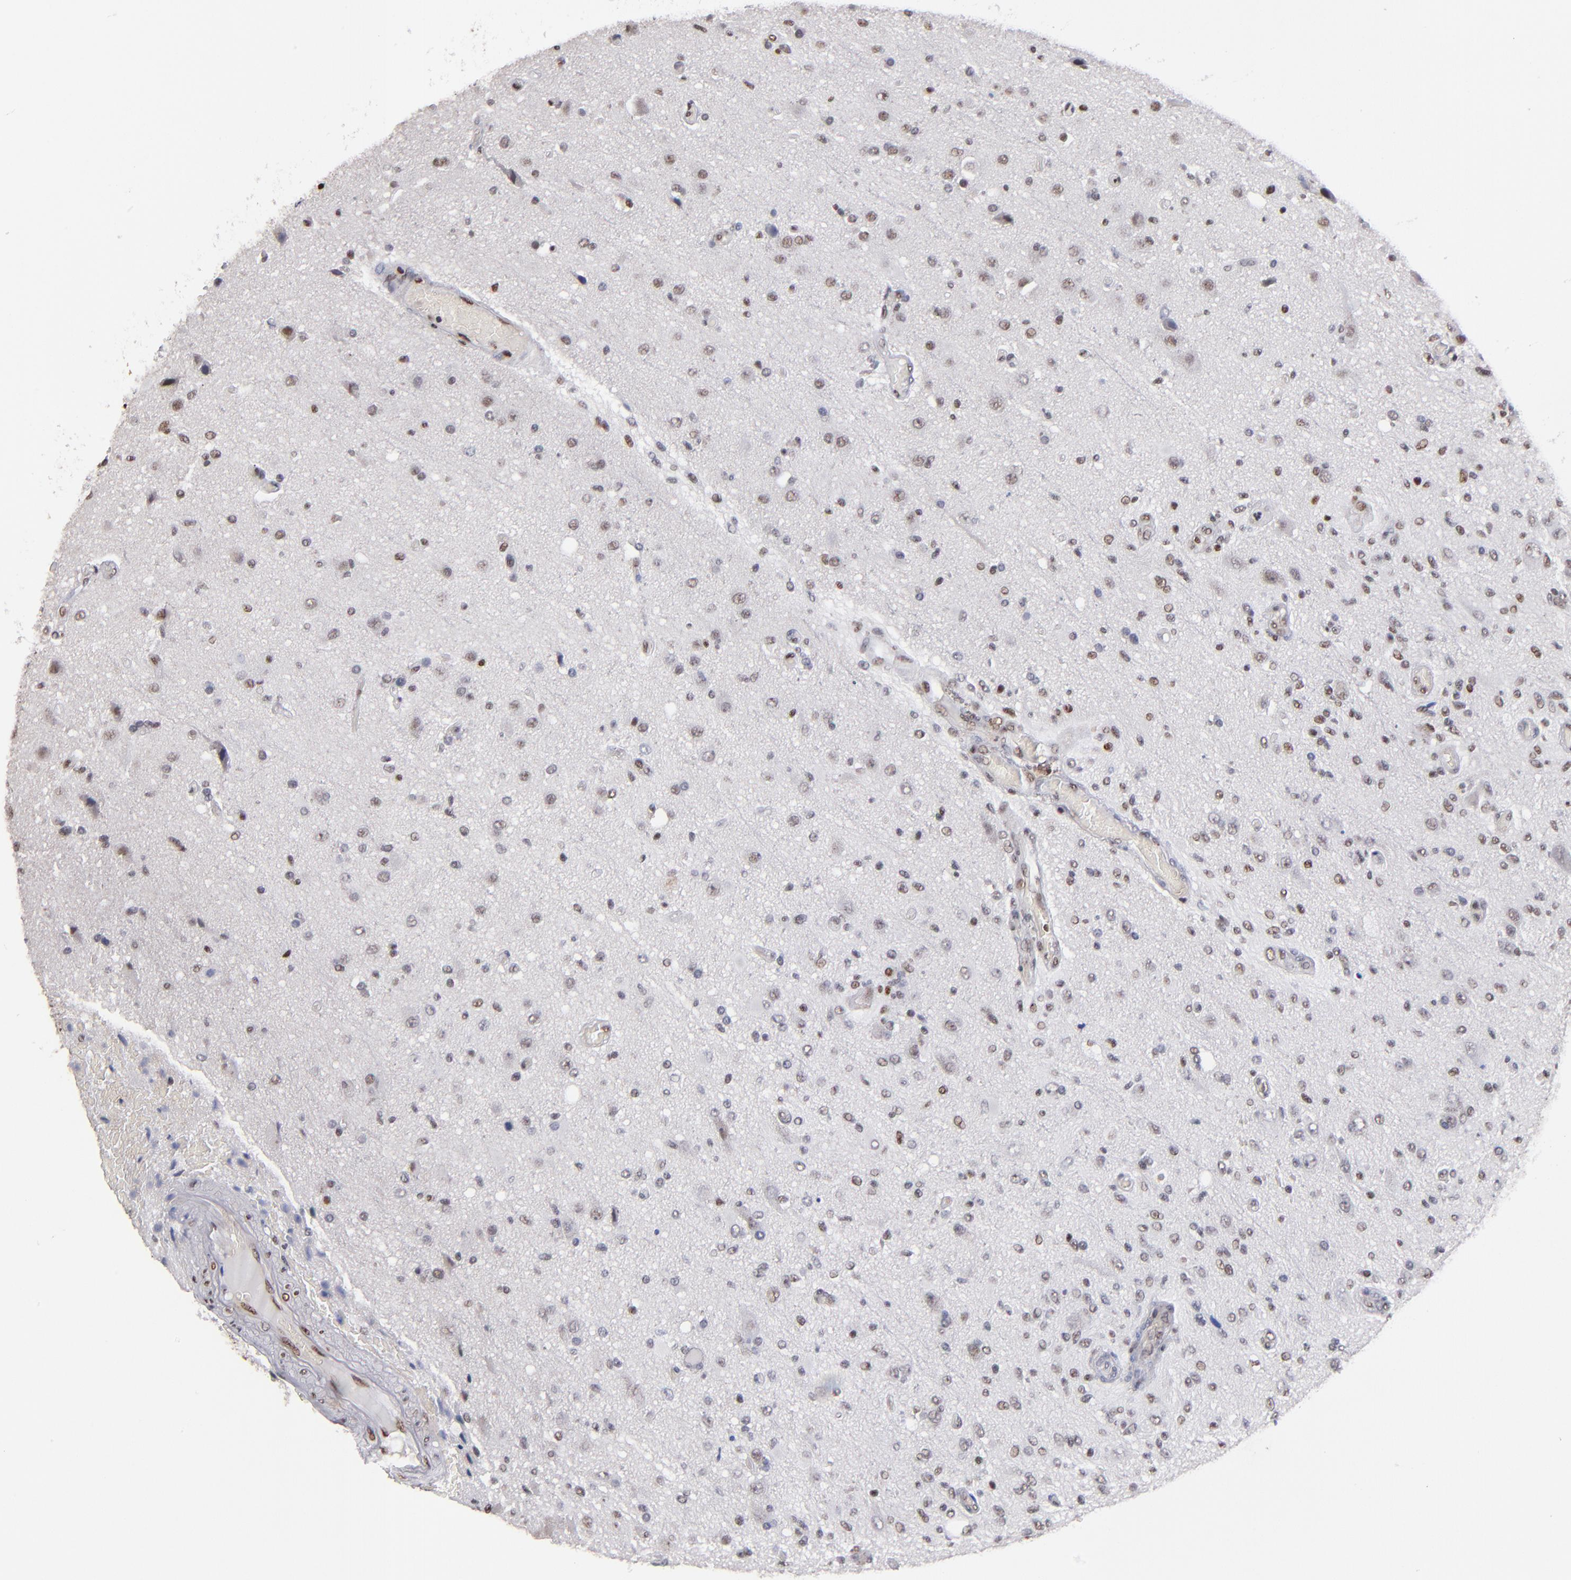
{"staining": {"intensity": "moderate", "quantity": "<25%", "location": "nuclear"}, "tissue": "glioma", "cell_type": "Tumor cells", "image_type": "cancer", "snomed": [{"axis": "morphology", "description": "Normal tissue, NOS"}, {"axis": "morphology", "description": "Glioma, malignant, High grade"}, {"axis": "topography", "description": "Cerebral cortex"}], "caption": "High-power microscopy captured an immunohistochemistry (IHC) photomicrograph of glioma, revealing moderate nuclear staining in about <25% of tumor cells.", "gene": "MN1", "patient": {"sex": "male", "age": 77}}